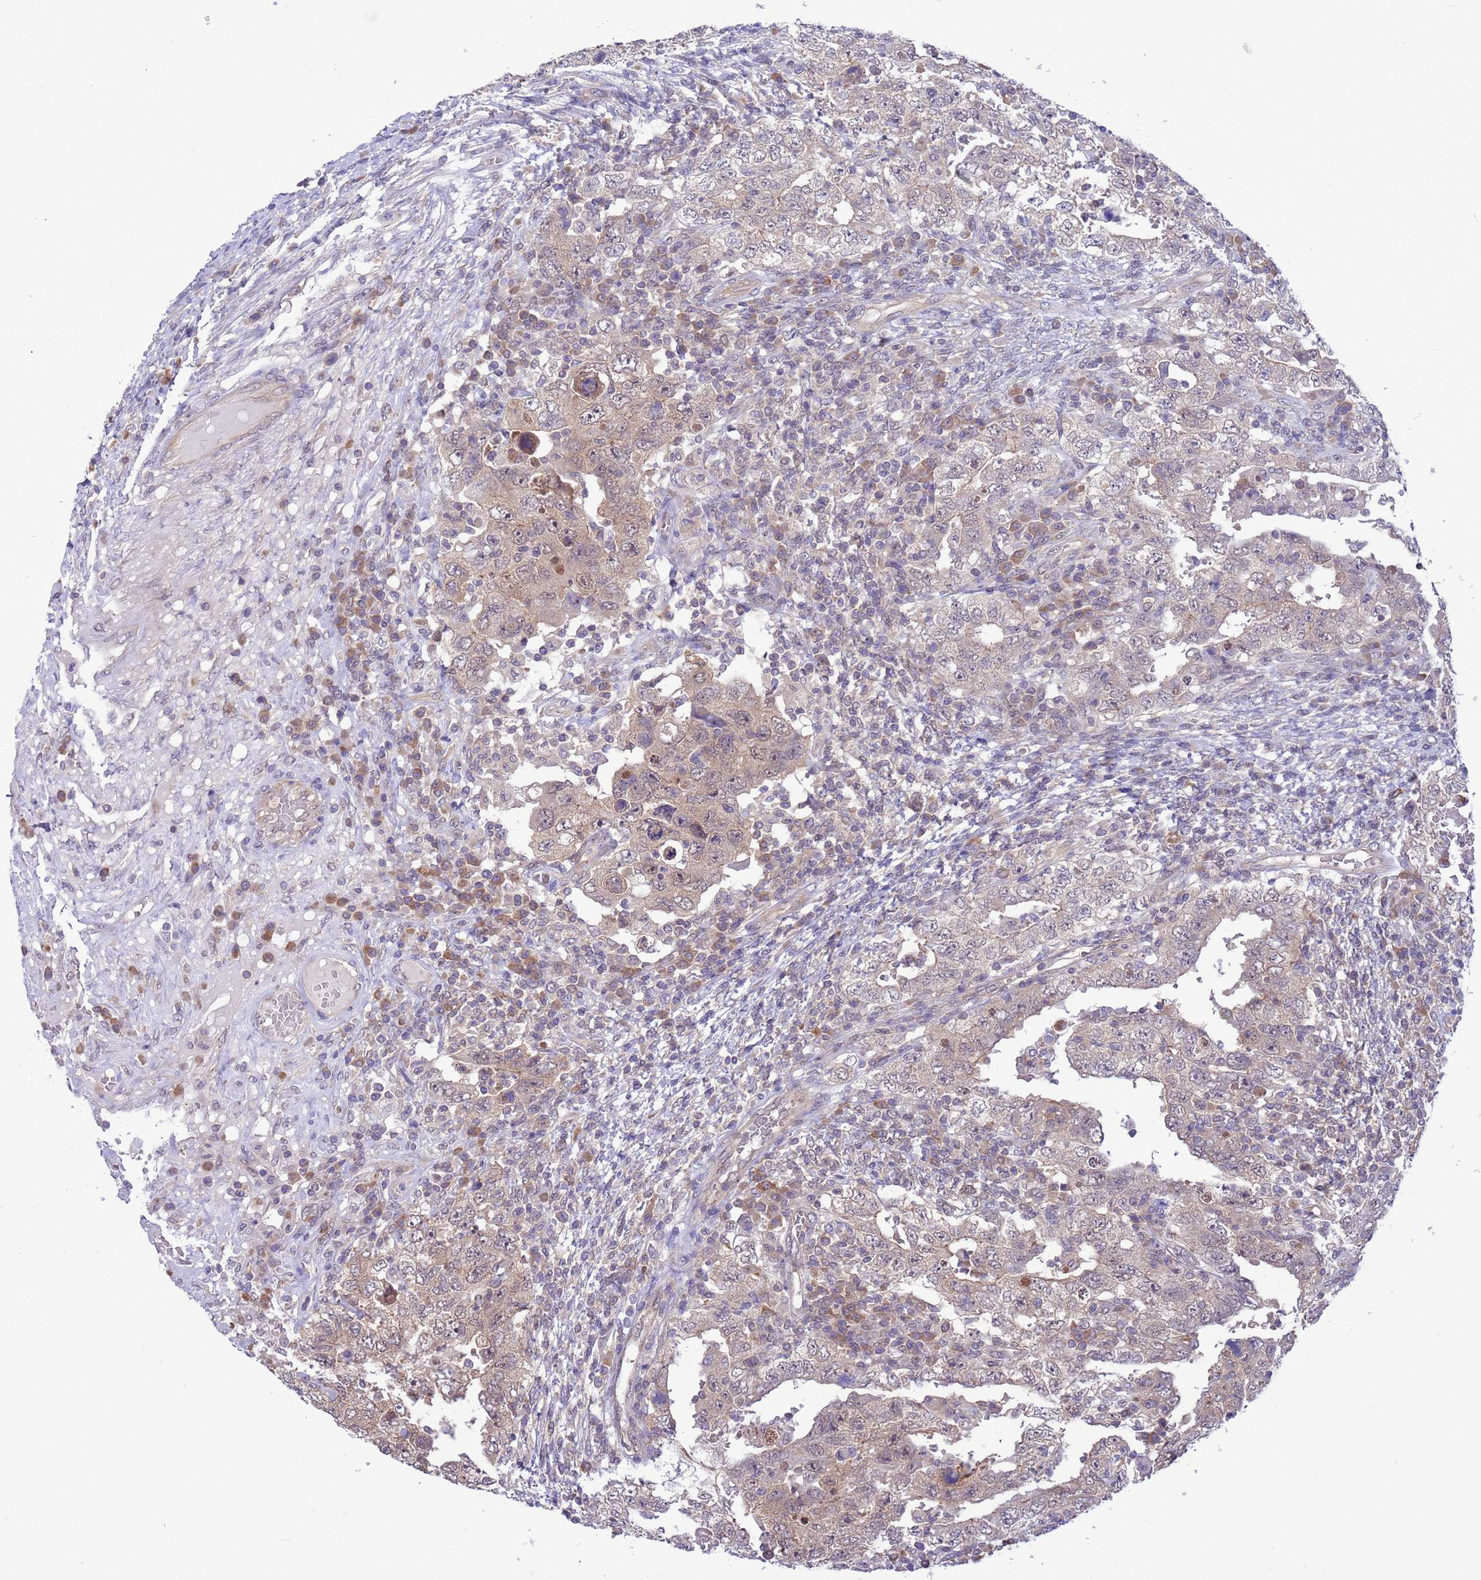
{"staining": {"intensity": "weak", "quantity": "<25%", "location": "cytoplasmic/membranous"}, "tissue": "testis cancer", "cell_type": "Tumor cells", "image_type": "cancer", "snomed": [{"axis": "morphology", "description": "Carcinoma, Embryonal, NOS"}, {"axis": "topography", "description": "Testis"}], "caption": "Immunohistochemistry (IHC) of testis embryonal carcinoma reveals no staining in tumor cells.", "gene": "ZNF461", "patient": {"sex": "male", "age": 26}}